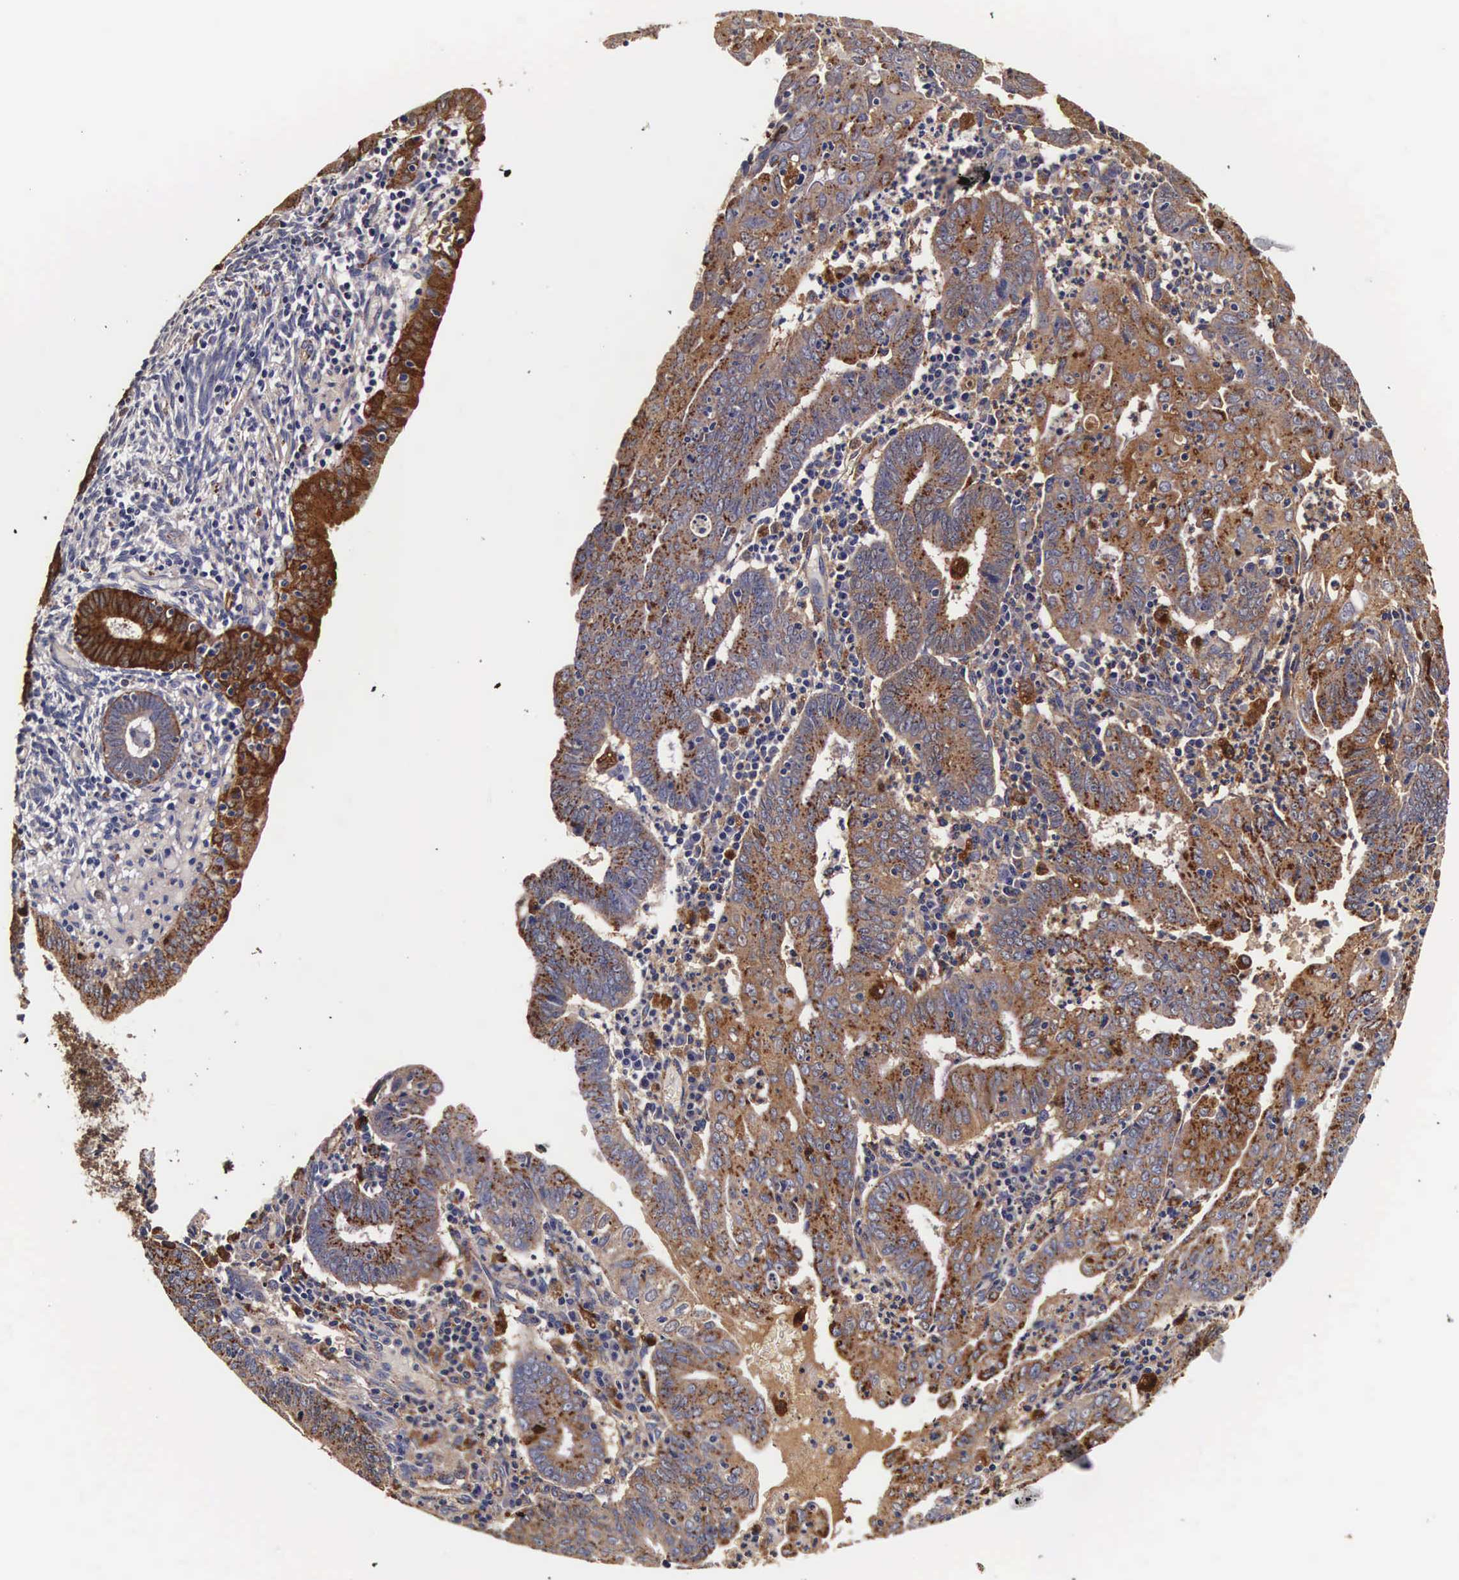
{"staining": {"intensity": "strong", "quantity": ">75%", "location": "cytoplasmic/membranous"}, "tissue": "endometrial cancer", "cell_type": "Tumor cells", "image_type": "cancer", "snomed": [{"axis": "morphology", "description": "Adenocarcinoma, NOS"}, {"axis": "topography", "description": "Endometrium"}], "caption": "Brown immunohistochemical staining in human adenocarcinoma (endometrial) exhibits strong cytoplasmic/membranous expression in approximately >75% of tumor cells. The staining was performed using DAB, with brown indicating positive protein expression. Nuclei are stained blue with hematoxylin.", "gene": "CTSB", "patient": {"sex": "female", "age": 60}}